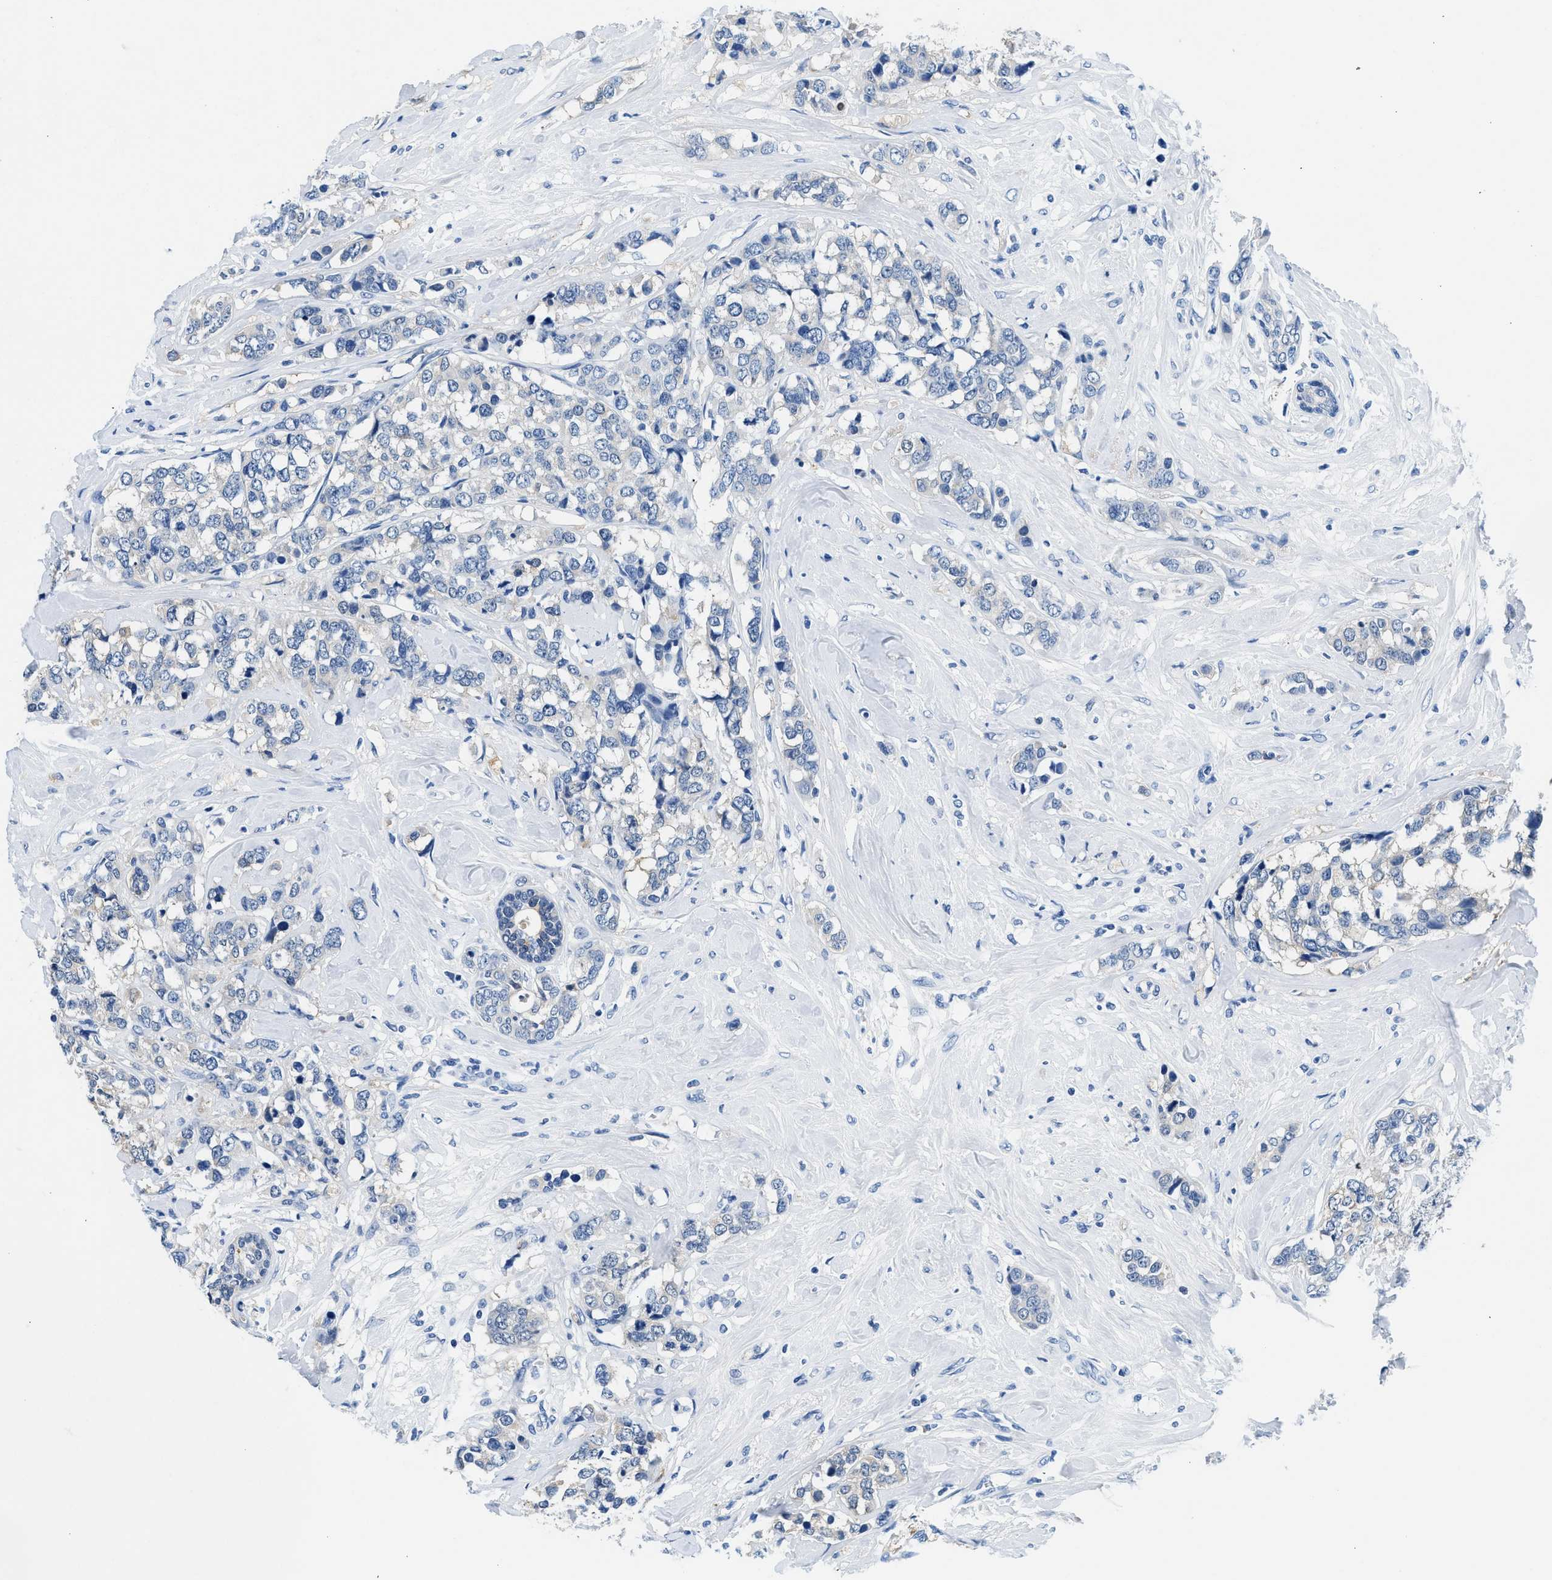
{"staining": {"intensity": "negative", "quantity": "none", "location": "none"}, "tissue": "breast cancer", "cell_type": "Tumor cells", "image_type": "cancer", "snomed": [{"axis": "morphology", "description": "Lobular carcinoma"}, {"axis": "topography", "description": "Breast"}], "caption": "Lobular carcinoma (breast) stained for a protein using immunohistochemistry (IHC) displays no staining tumor cells.", "gene": "FADS6", "patient": {"sex": "female", "age": 59}}